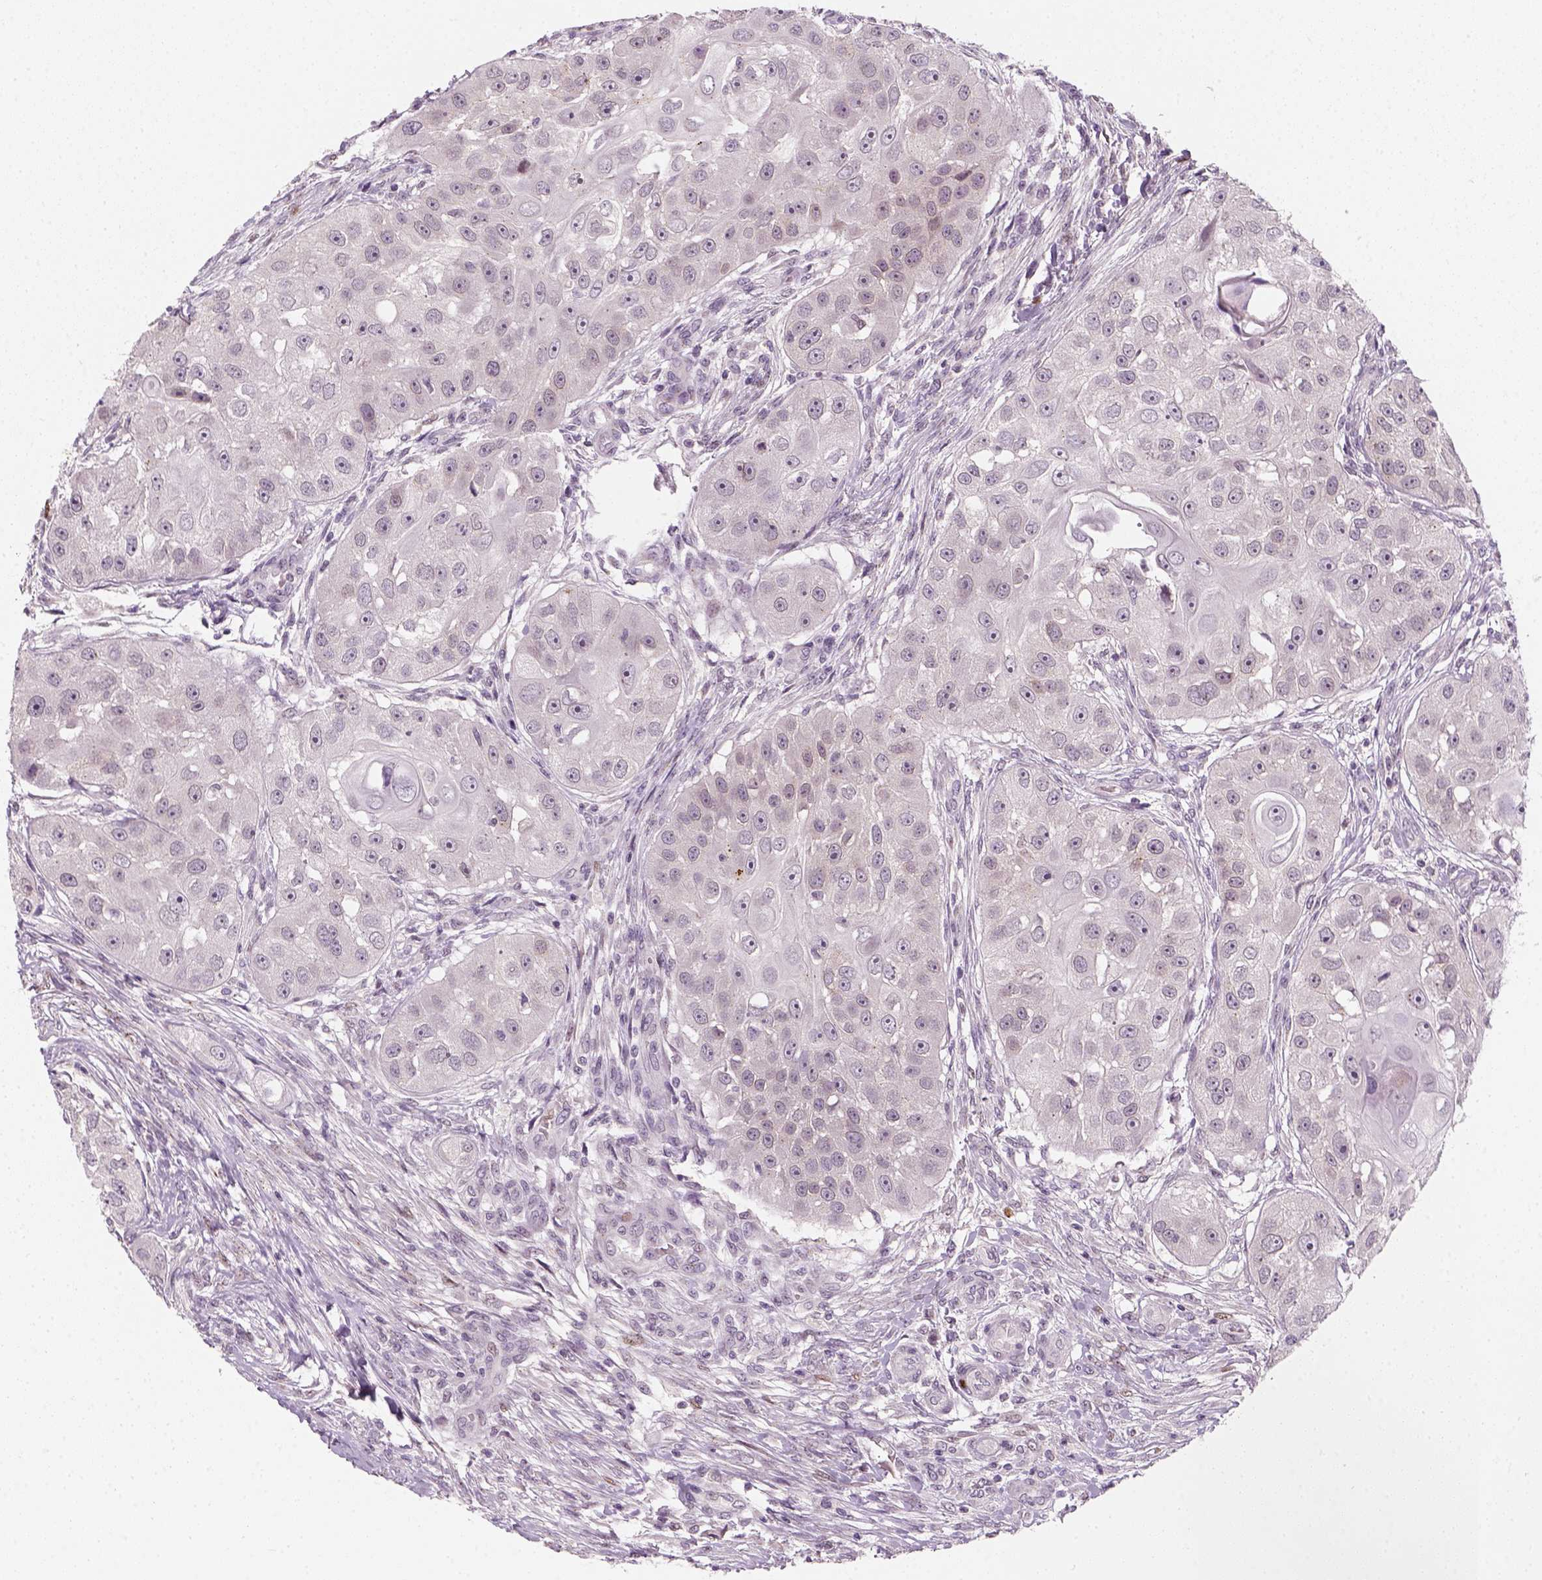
{"staining": {"intensity": "negative", "quantity": "none", "location": "none"}, "tissue": "head and neck cancer", "cell_type": "Tumor cells", "image_type": "cancer", "snomed": [{"axis": "morphology", "description": "Squamous cell carcinoma, NOS"}, {"axis": "topography", "description": "Head-Neck"}], "caption": "High power microscopy histopathology image of an immunohistochemistry histopathology image of head and neck squamous cell carcinoma, revealing no significant positivity in tumor cells.", "gene": "TP53", "patient": {"sex": "male", "age": 51}}